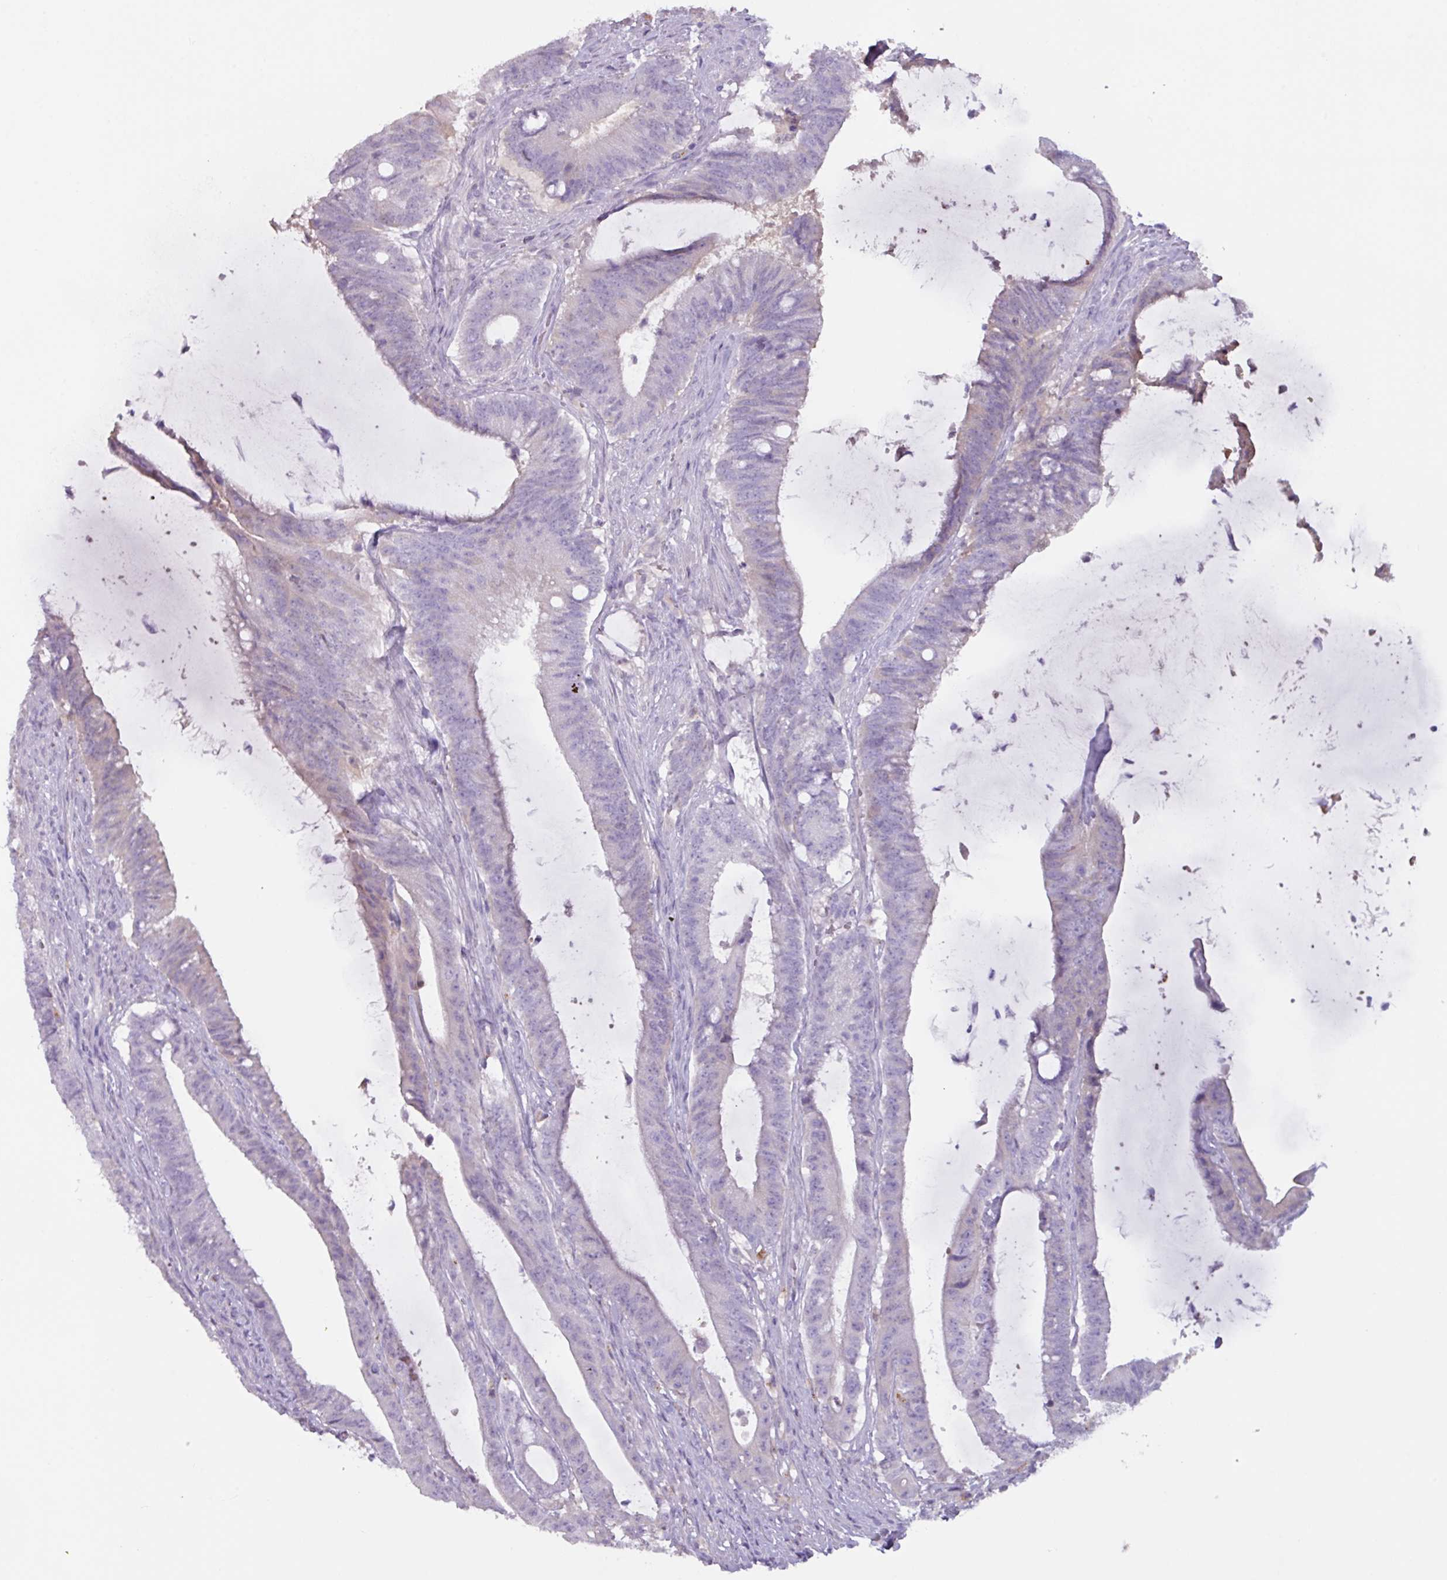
{"staining": {"intensity": "negative", "quantity": "none", "location": "none"}, "tissue": "colorectal cancer", "cell_type": "Tumor cells", "image_type": "cancer", "snomed": [{"axis": "morphology", "description": "Adenocarcinoma, NOS"}, {"axis": "topography", "description": "Colon"}], "caption": "Immunohistochemistry (IHC) histopathology image of colorectal cancer (adenocarcinoma) stained for a protein (brown), which demonstrates no expression in tumor cells.", "gene": "OR2T10", "patient": {"sex": "female", "age": 43}}